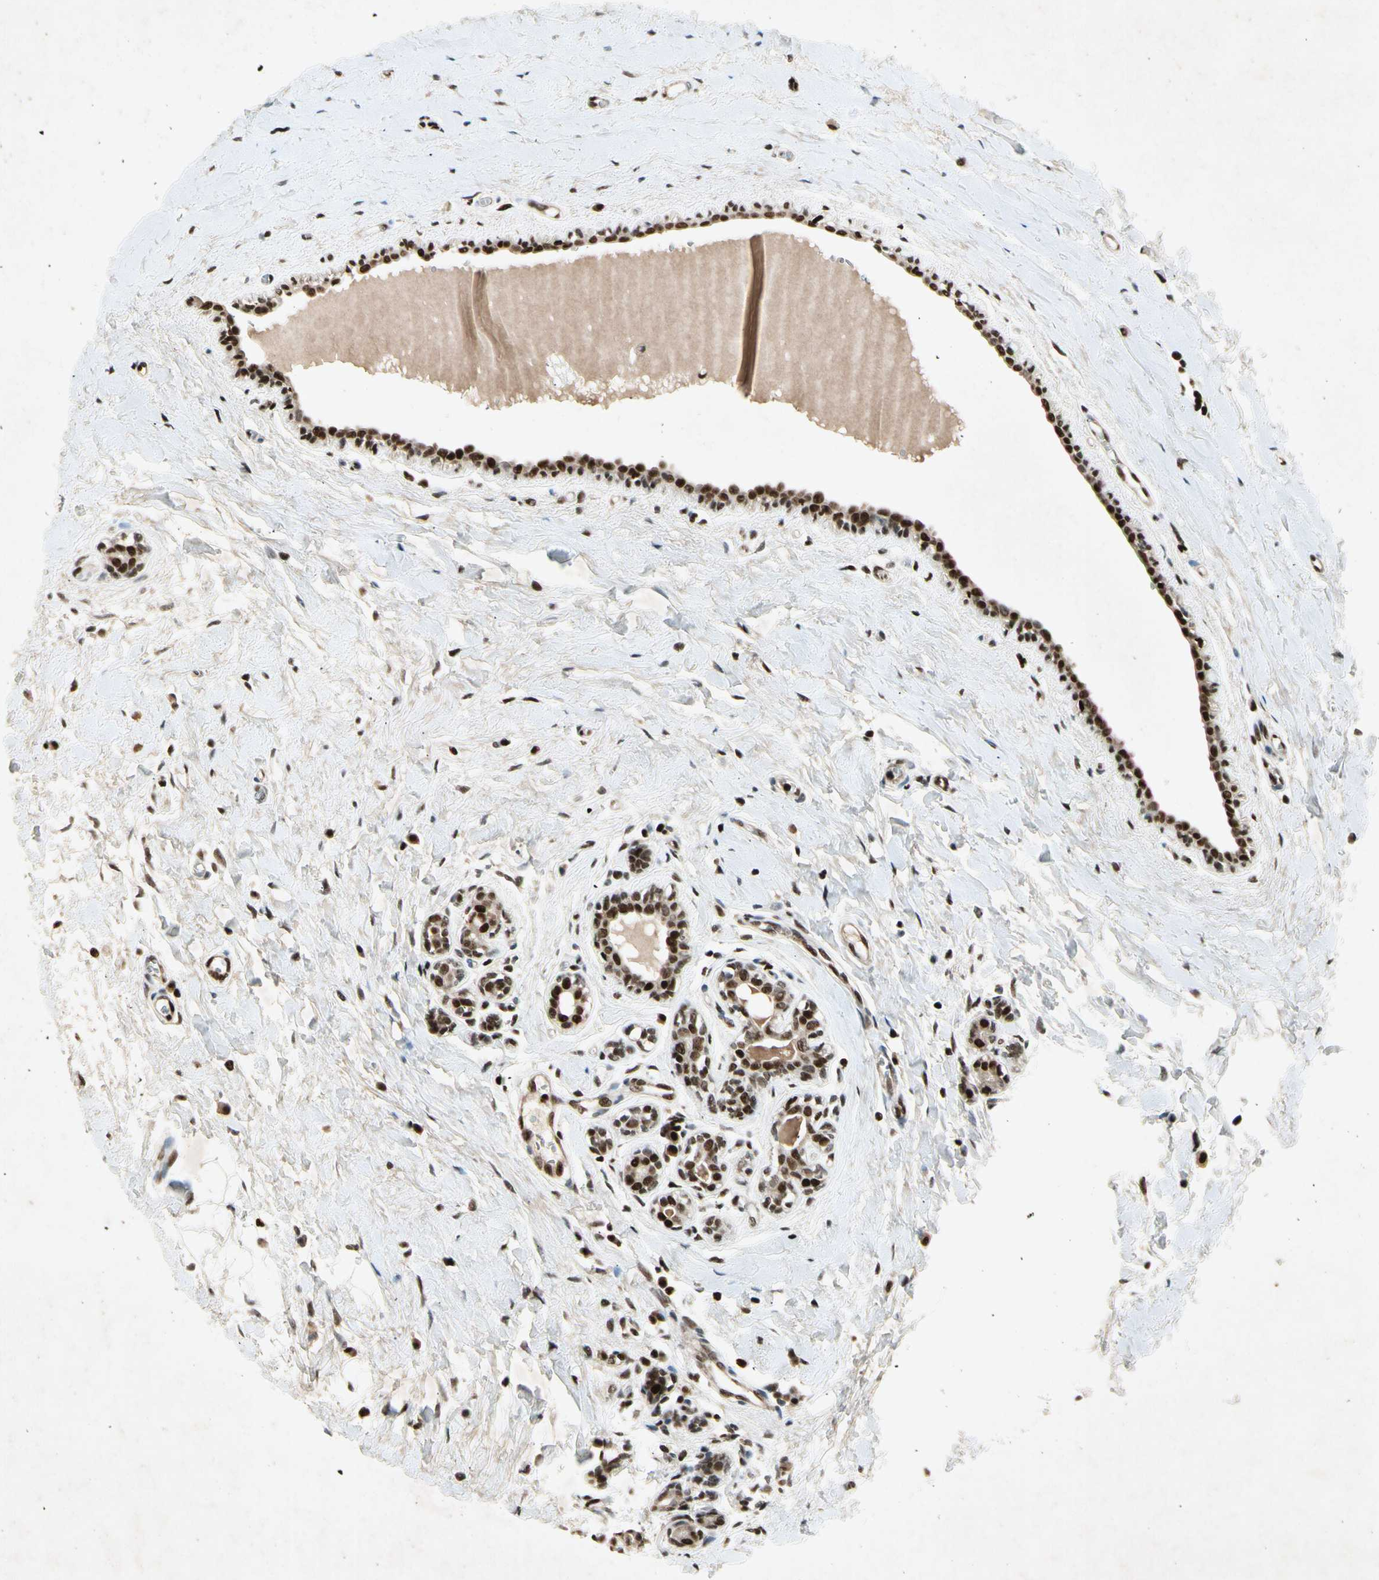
{"staining": {"intensity": "strong", "quantity": ">75%", "location": "nuclear"}, "tissue": "breast cancer", "cell_type": "Tumor cells", "image_type": "cancer", "snomed": [{"axis": "morphology", "description": "Normal tissue, NOS"}, {"axis": "morphology", "description": "Duct carcinoma"}, {"axis": "topography", "description": "Breast"}], "caption": "Tumor cells exhibit high levels of strong nuclear expression in approximately >75% of cells in human breast cancer (invasive ductal carcinoma).", "gene": "RNF43", "patient": {"sex": "female", "age": 40}}